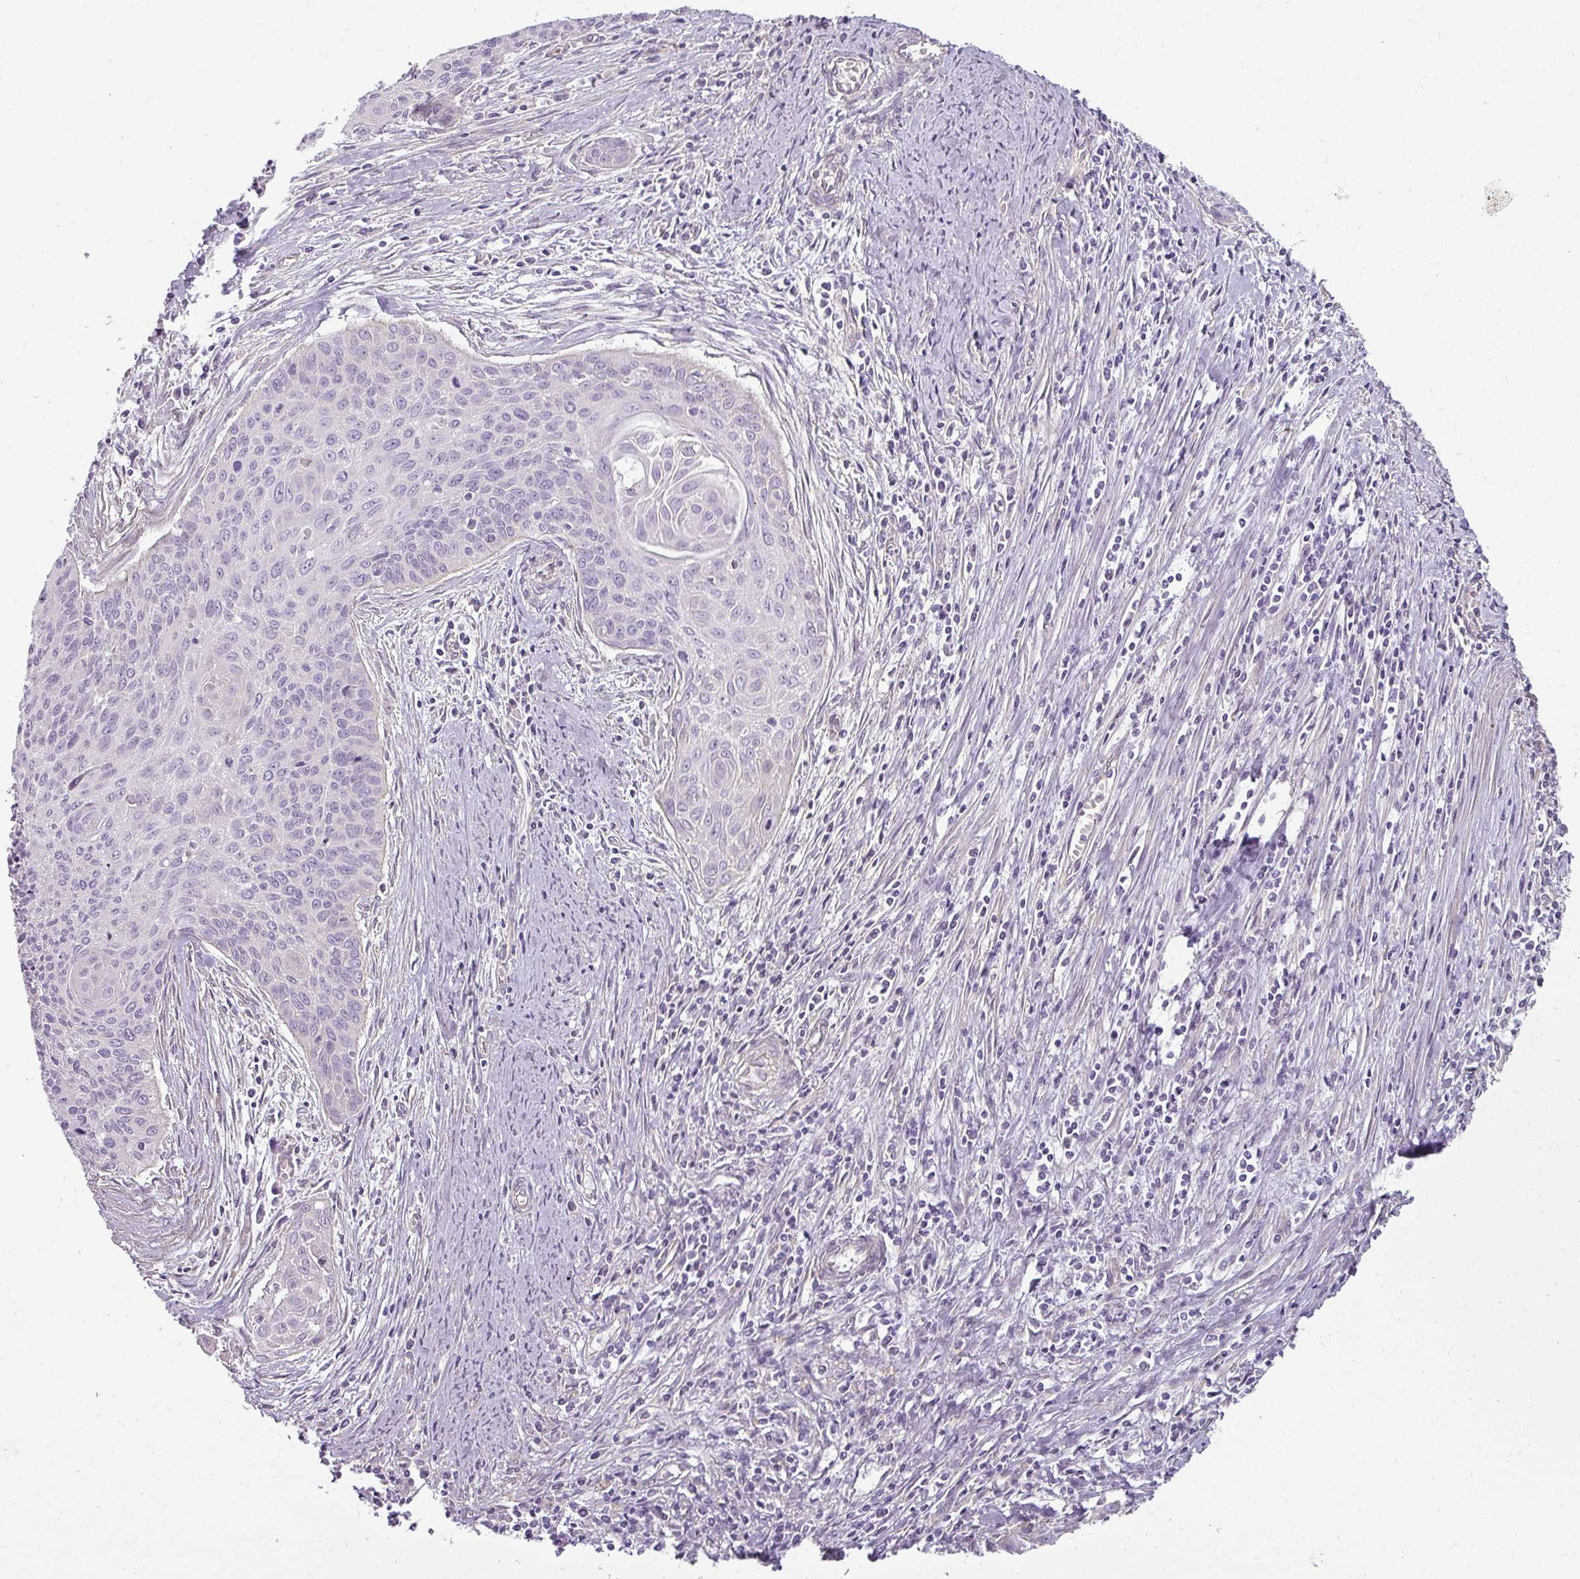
{"staining": {"intensity": "negative", "quantity": "none", "location": "none"}, "tissue": "cervical cancer", "cell_type": "Tumor cells", "image_type": "cancer", "snomed": [{"axis": "morphology", "description": "Squamous cell carcinoma, NOS"}, {"axis": "topography", "description": "Cervix"}], "caption": "Human cervical cancer (squamous cell carcinoma) stained for a protein using immunohistochemistry exhibits no staining in tumor cells.", "gene": "ASB1", "patient": {"sex": "female", "age": 55}}